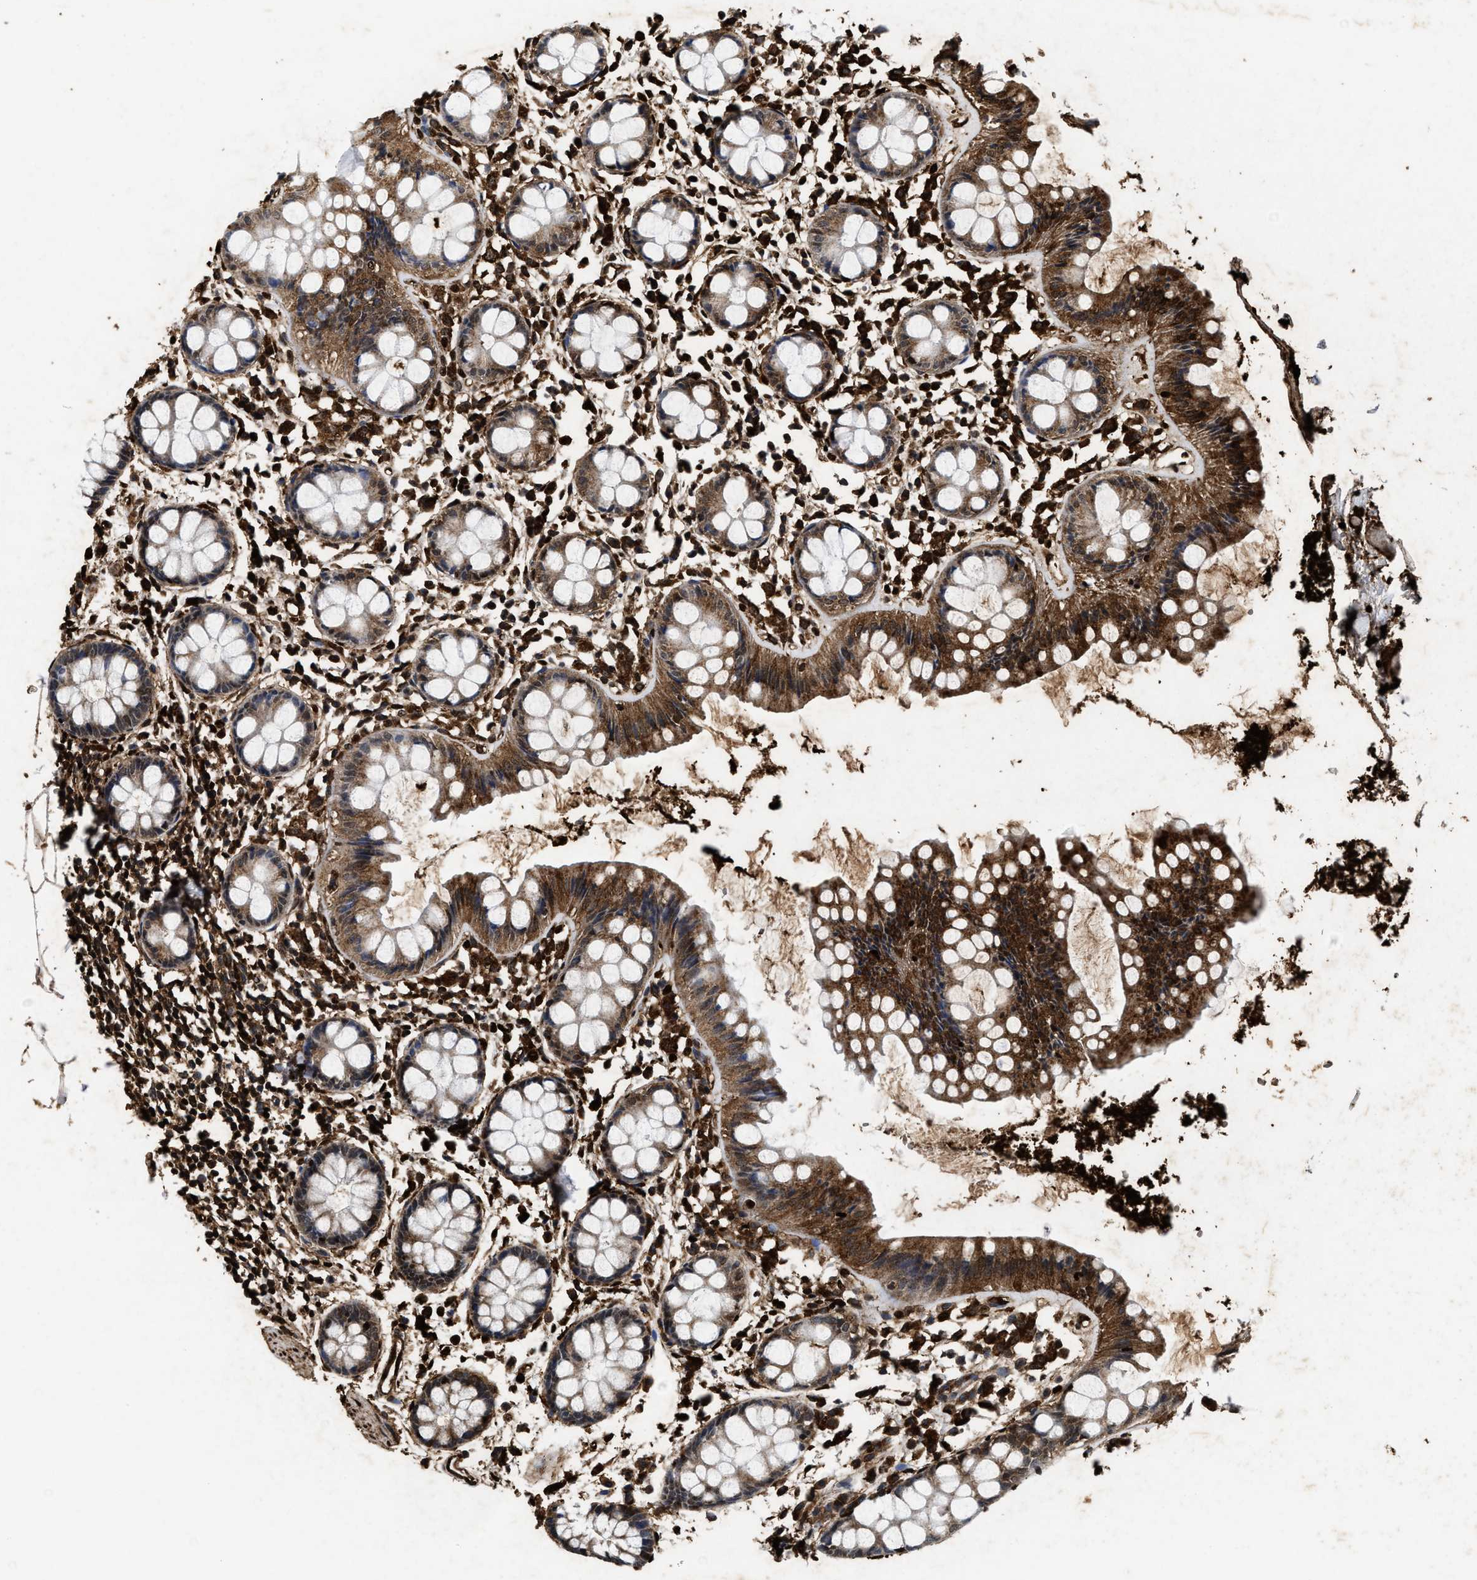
{"staining": {"intensity": "strong", "quantity": "25%-75%", "location": "cytoplasmic/membranous,nuclear"}, "tissue": "rectum", "cell_type": "Glandular cells", "image_type": "normal", "snomed": [{"axis": "morphology", "description": "Normal tissue, NOS"}, {"axis": "topography", "description": "Rectum"}], "caption": "A high amount of strong cytoplasmic/membranous,nuclear staining is identified in about 25%-75% of glandular cells in benign rectum. The staining was performed using DAB to visualize the protein expression in brown, while the nuclei were stained in blue with hematoxylin (Magnification: 20x).", "gene": "ACOX1", "patient": {"sex": "female", "age": 66}}